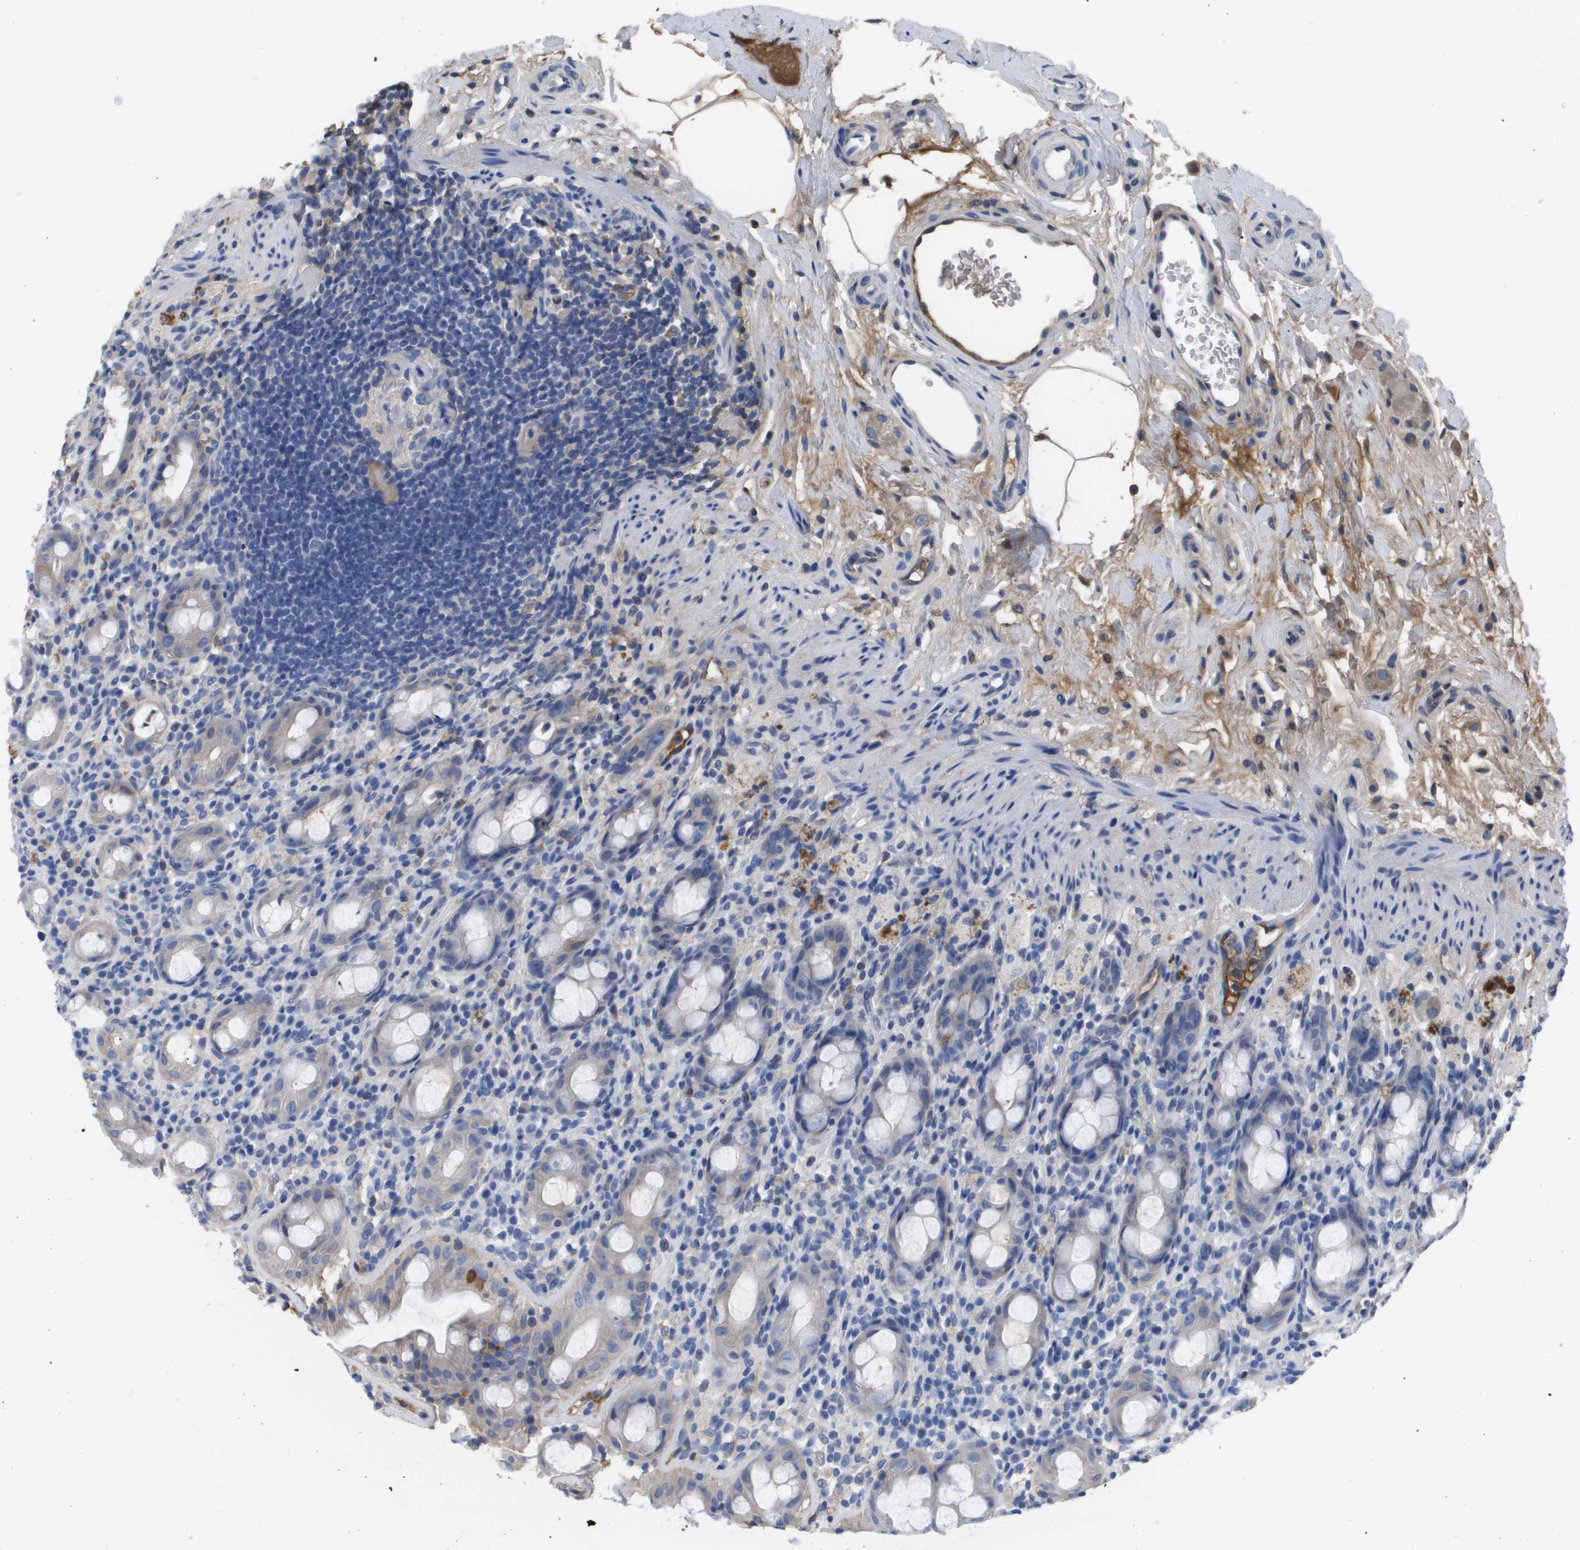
{"staining": {"intensity": "negative", "quantity": "none", "location": "none"}, "tissue": "rectum", "cell_type": "Glandular cells", "image_type": "normal", "snomed": [{"axis": "morphology", "description": "Normal tissue, NOS"}, {"axis": "topography", "description": "Rectum"}], "caption": "Immunohistochemistry (IHC) histopathology image of unremarkable human rectum stained for a protein (brown), which exhibits no staining in glandular cells. The staining was performed using DAB (3,3'-diaminobenzidine) to visualize the protein expression in brown, while the nuclei were stained in blue with hematoxylin (Magnification: 20x).", "gene": "SERPINA6", "patient": {"sex": "male", "age": 44}}